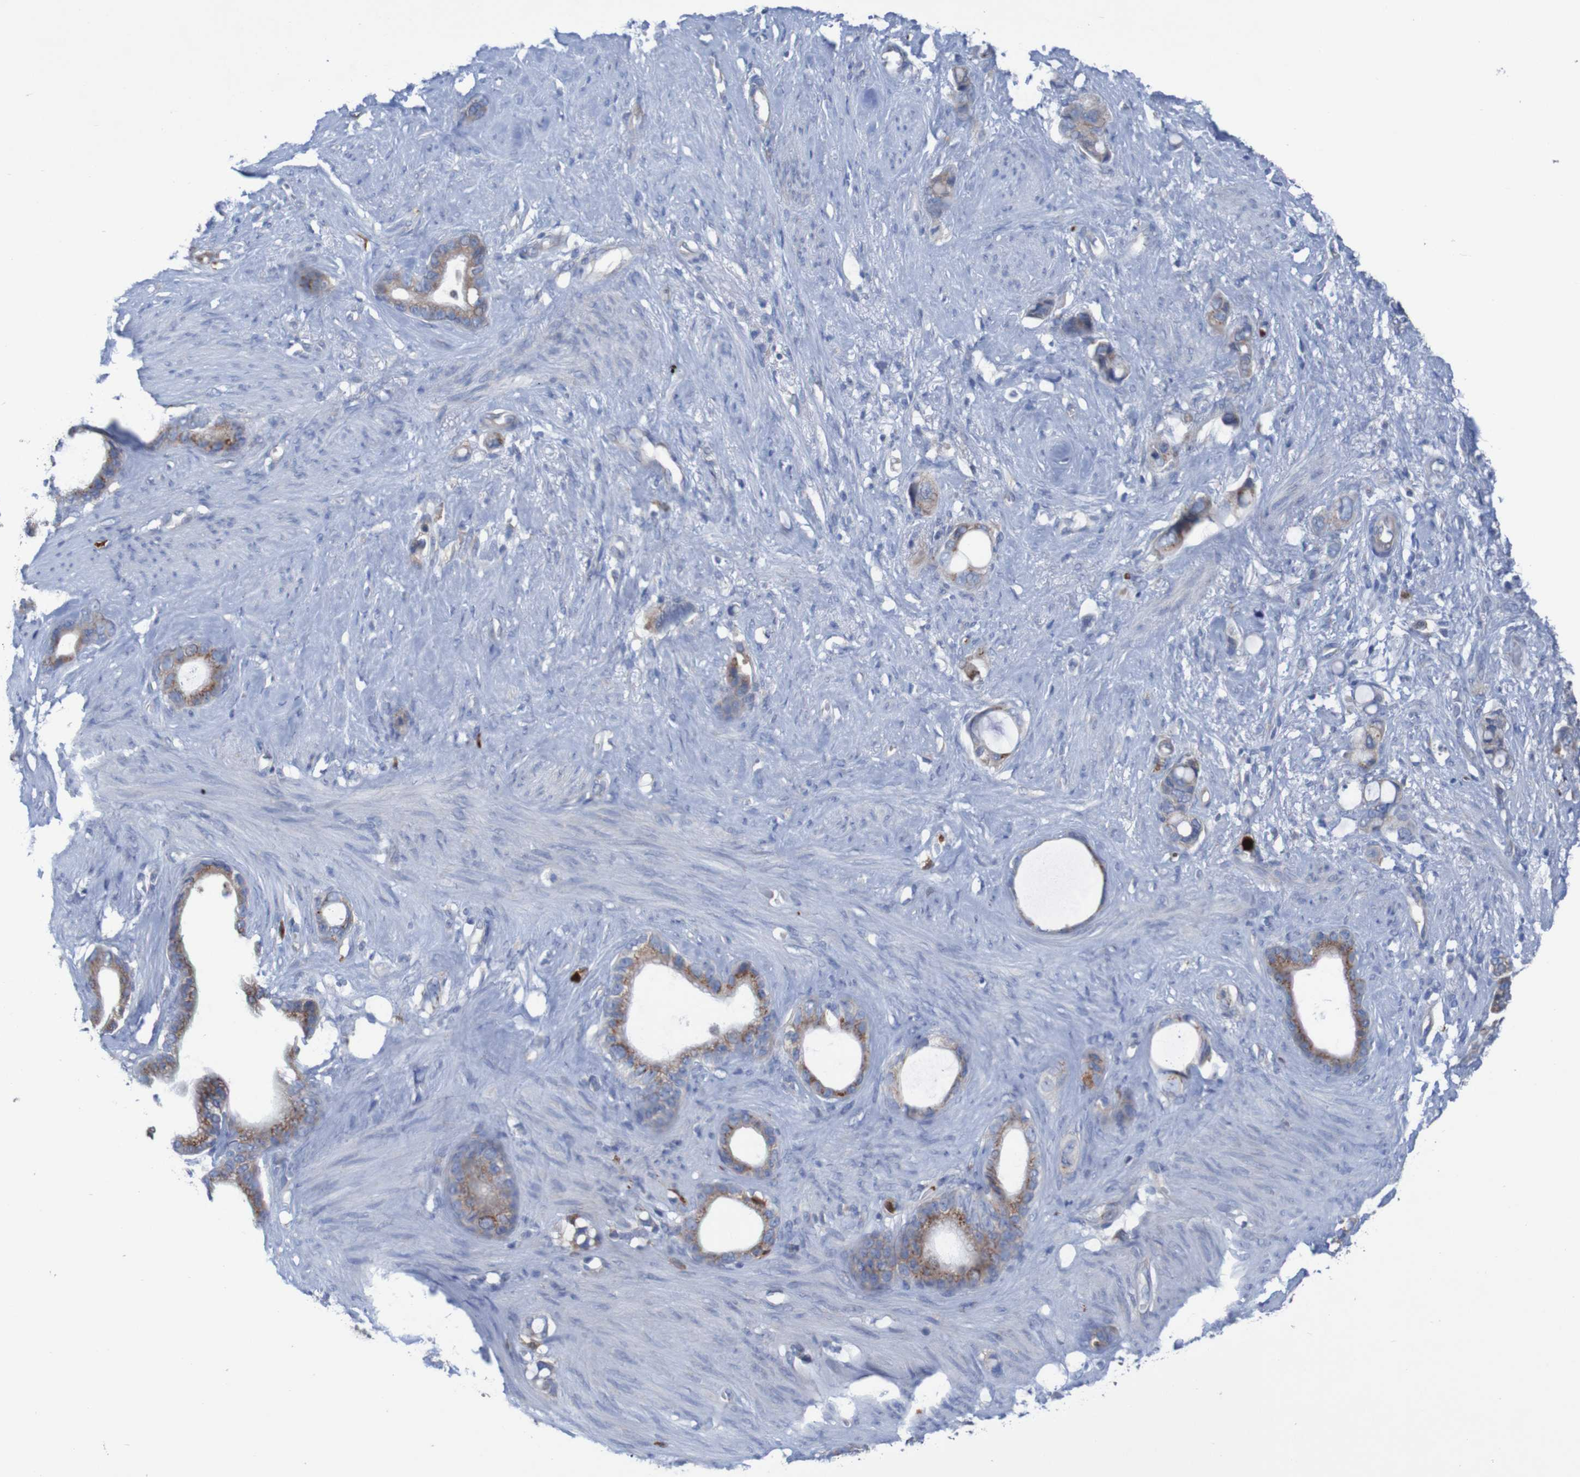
{"staining": {"intensity": "moderate", "quantity": ">75%", "location": "cytoplasmic/membranous"}, "tissue": "stomach cancer", "cell_type": "Tumor cells", "image_type": "cancer", "snomed": [{"axis": "morphology", "description": "Adenocarcinoma, NOS"}, {"axis": "topography", "description": "Stomach"}], "caption": "IHC (DAB (3,3'-diaminobenzidine)) staining of human adenocarcinoma (stomach) shows moderate cytoplasmic/membranous protein positivity in about >75% of tumor cells.", "gene": "PARP4", "patient": {"sex": "female", "age": 75}}